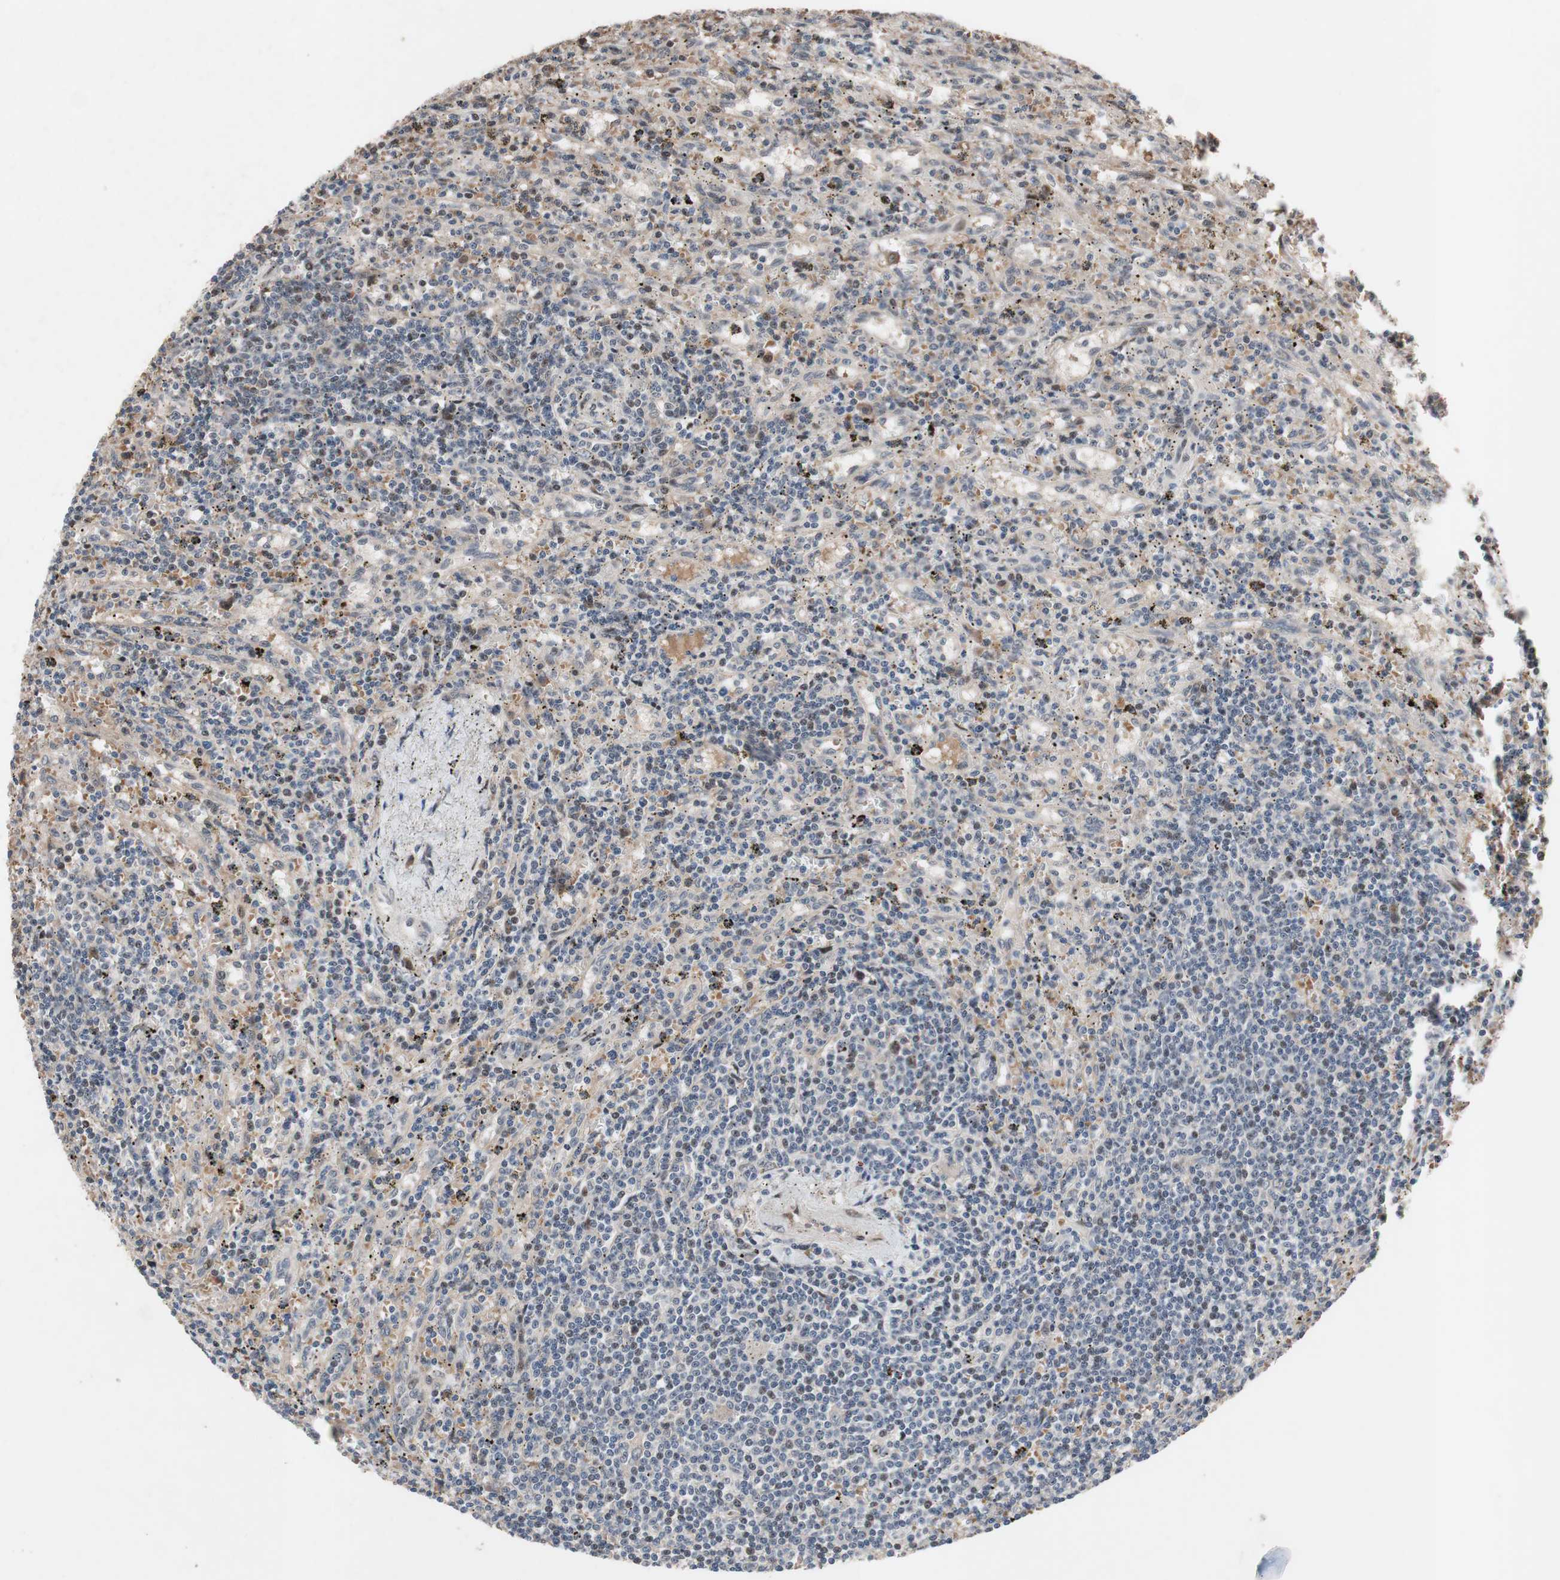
{"staining": {"intensity": "weak", "quantity": "<25%", "location": "nuclear"}, "tissue": "lymphoma", "cell_type": "Tumor cells", "image_type": "cancer", "snomed": [{"axis": "morphology", "description": "Malignant lymphoma, non-Hodgkin's type, Low grade"}, {"axis": "topography", "description": "Spleen"}], "caption": "An image of human malignant lymphoma, non-Hodgkin's type (low-grade) is negative for staining in tumor cells.", "gene": "SOX7", "patient": {"sex": "male", "age": 76}}